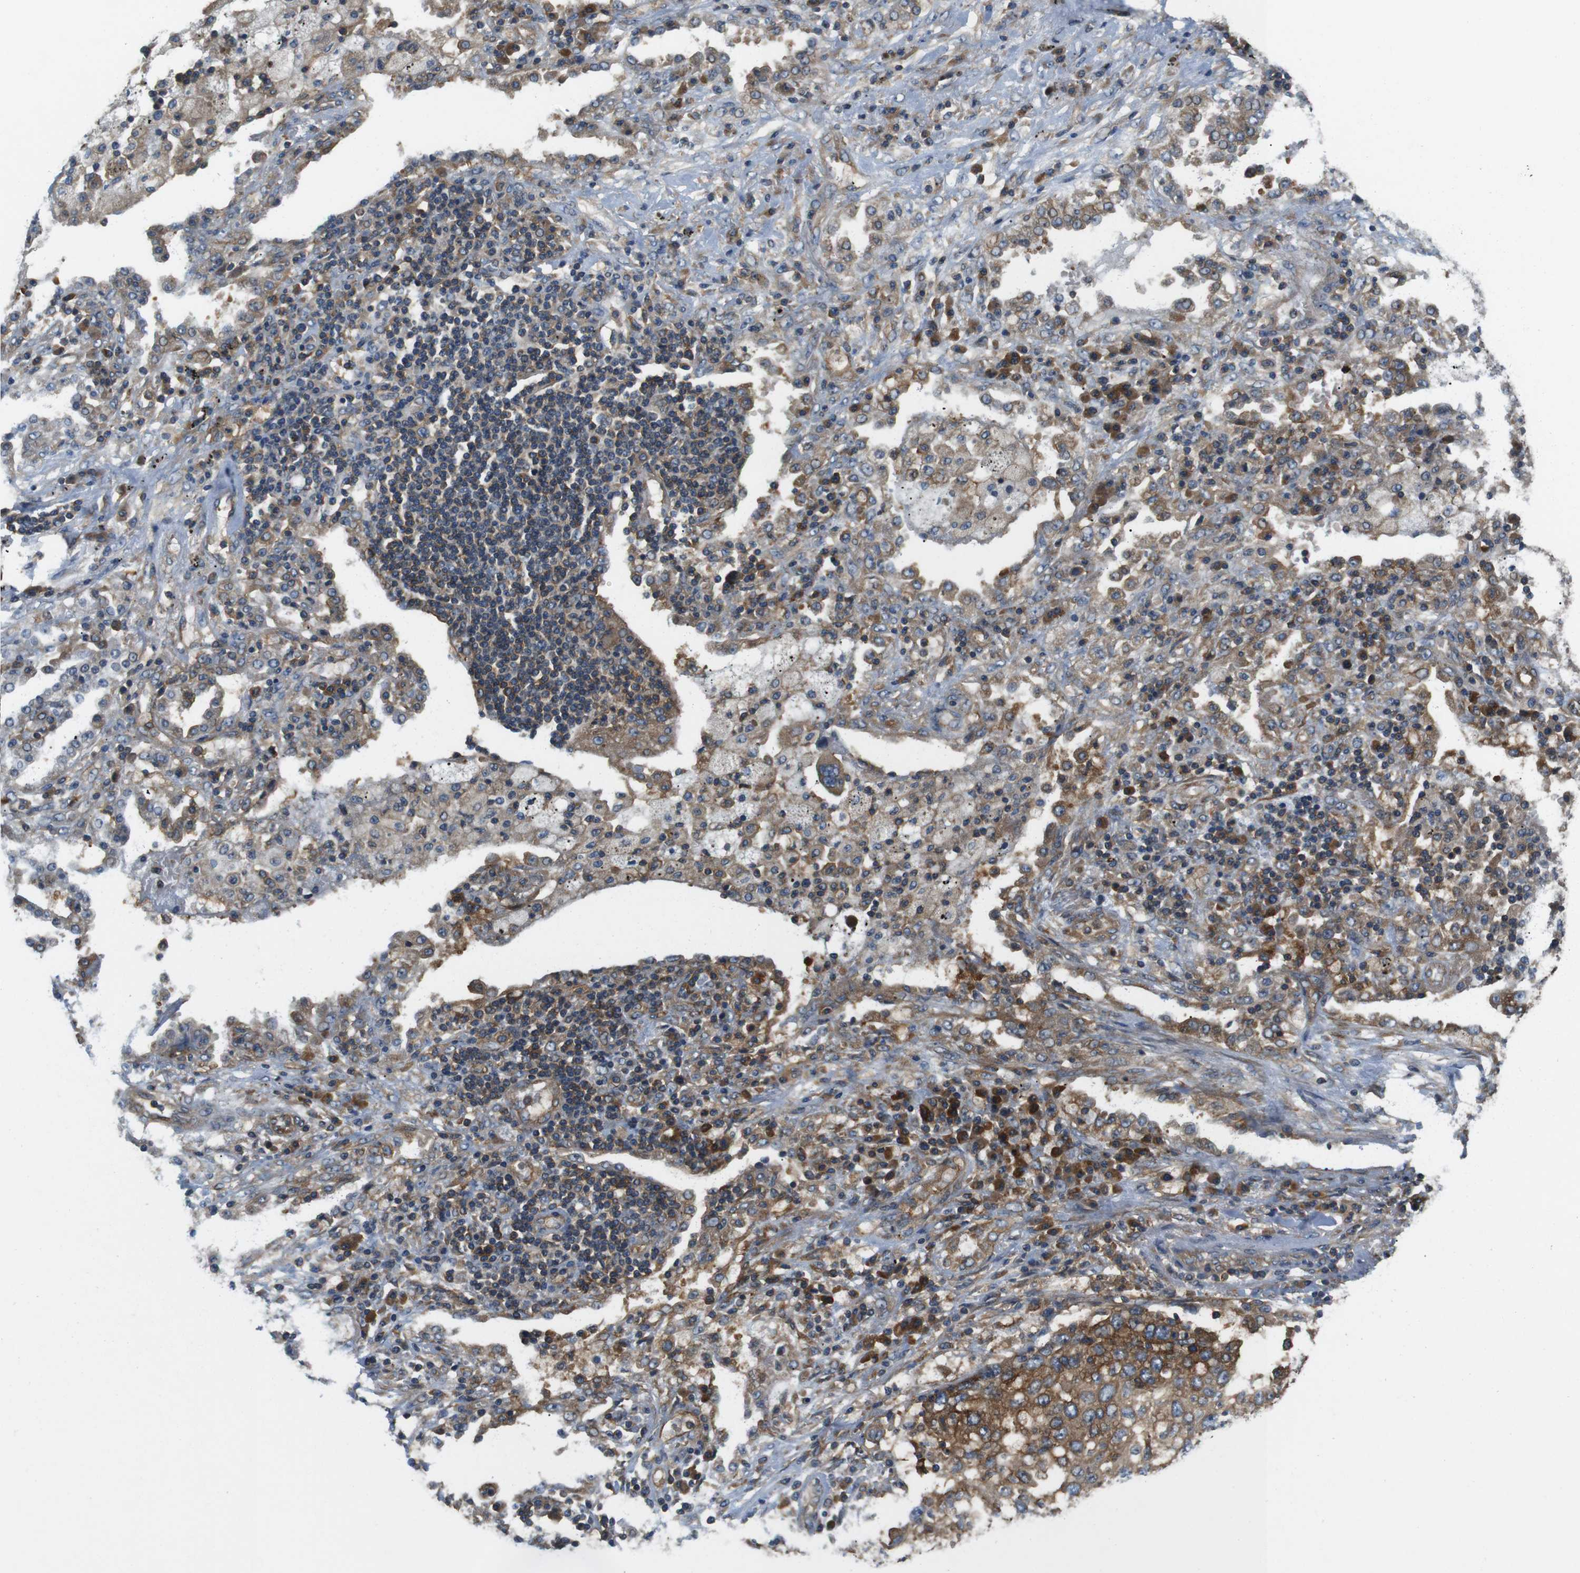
{"staining": {"intensity": "moderate", "quantity": ">75%", "location": "cytoplasmic/membranous"}, "tissue": "lung cancer", "cell_type": "Tumor cells", "image_type": "cancer", "snomed": [{"axis": "morphology", "description": "Squamous cell carcinoma, NOS"}, {"axis": "topography", "description": "Lung"}], "caption": "Immunohistochemical staining of lung cancer (squamous cell carcinoma) demonstrates moderate cytoplasmic/membranous protein staining in approximately >75% of tumor cells.", "gene": "TSC1", "patient": {"sex": "female", "age": 63}}